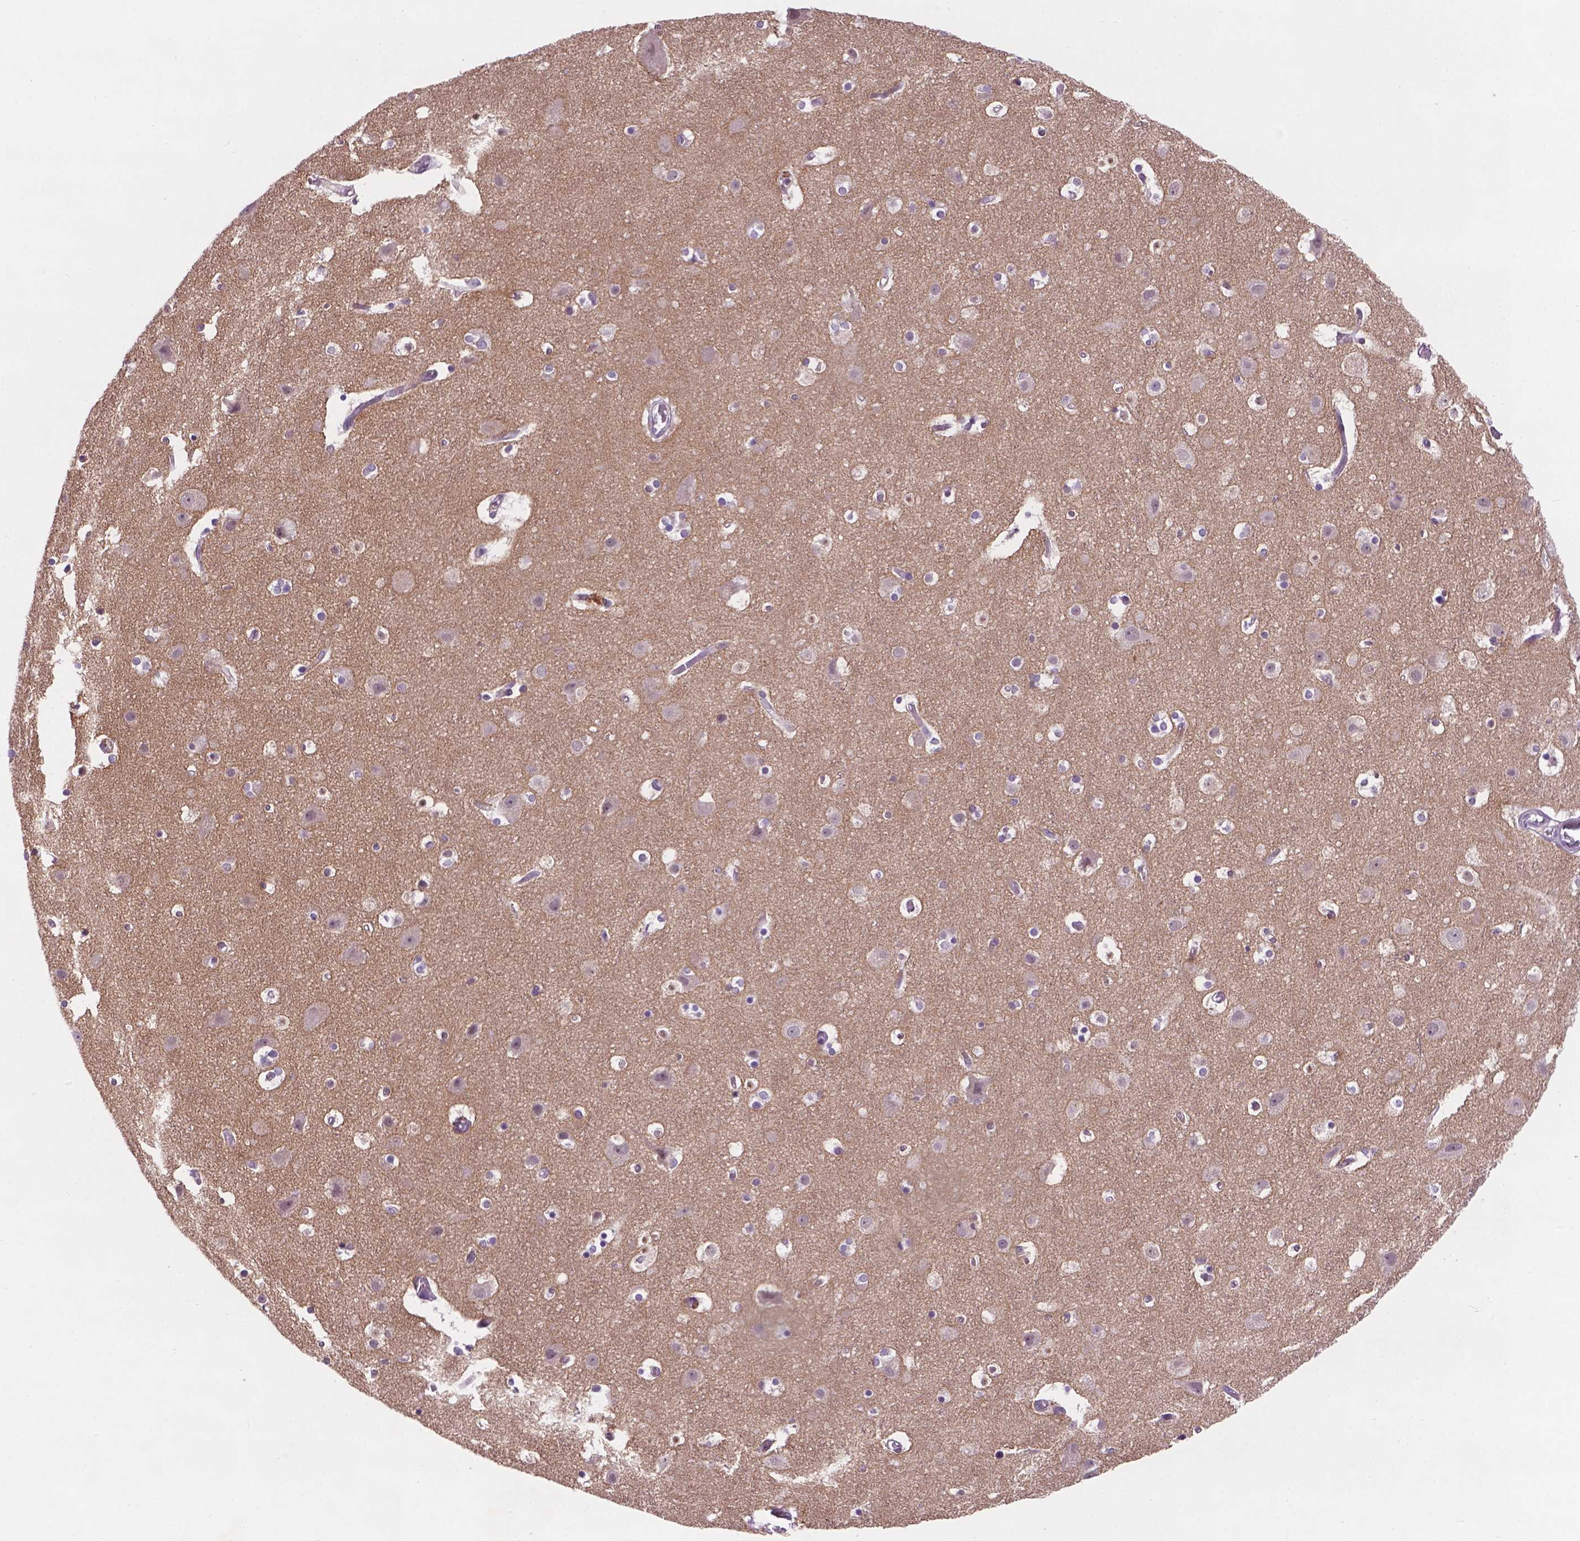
{"staining": {"intensity": "moderate", "quantity": "<25%", "location": "cytoplasmic/membranous"}, "tissue": "cerebral cortex", "cell_type": "Endothelial cells", "image_type": "normal", "snomed": [{"axis": "morphology", "description": "Normal tissue, NOS"}, {"axis": "topography", "description": "Cerebral cortex"}], "caption": "Cerebral cortex stained with immunohistochemistry (IHC) shows moderate cytoplasmic/membranous positivity in approximately <25% of endothelial cells.", "gene": "GXYLT2", "patient": {"sex": "female", "age": 52}}